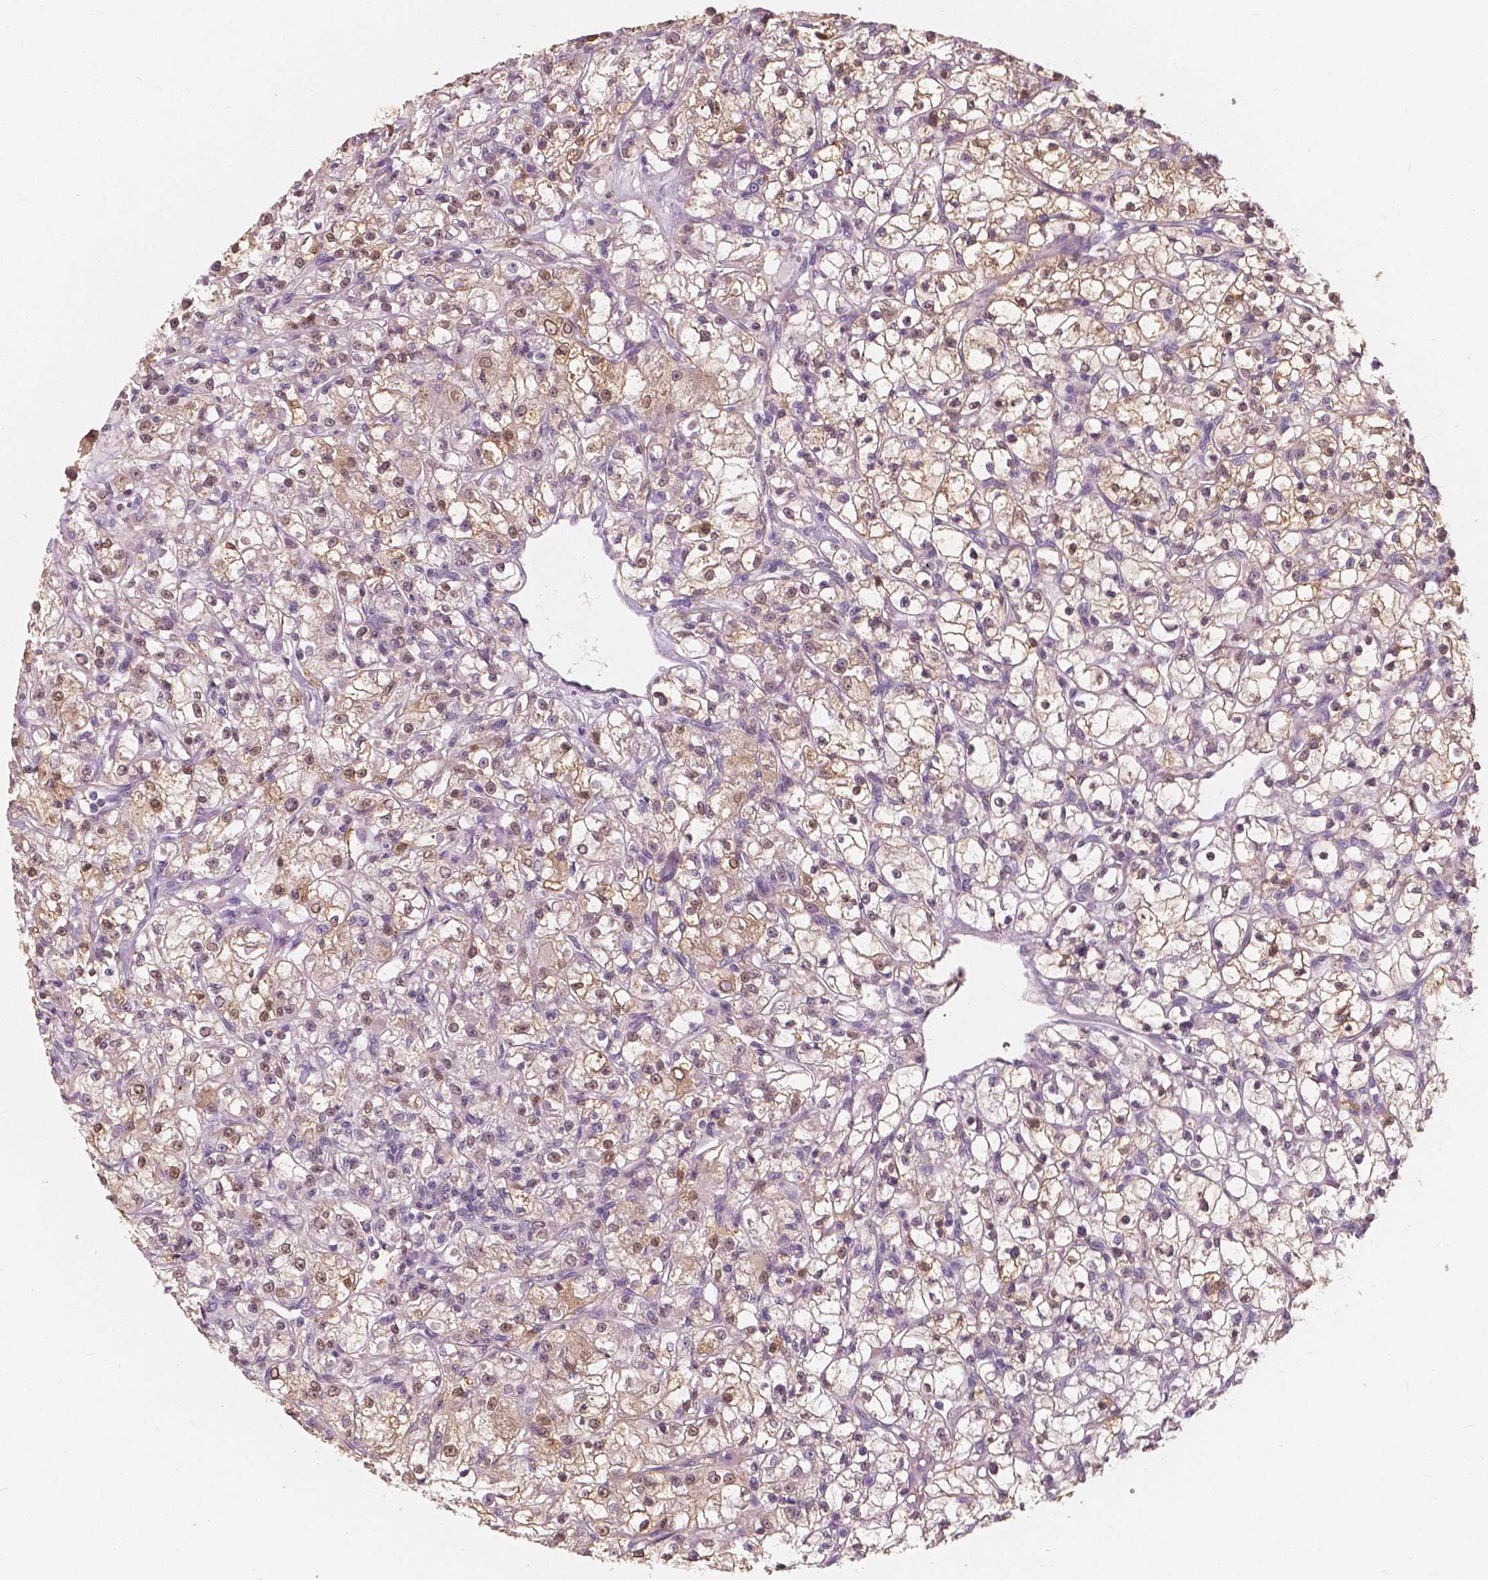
{"staining": {"intensity": "moderate", "quantity": "<25%", "location": "nuclear"}, "tissue": "renal cancer", "cell_type": "Tumor cells", "image_type": "cancer", "snomed": [{"axis": "morphology", "description": "Adenocarcinoma, NOS"}, {"axis": "topography", "description": "Kidney"}], "caption": "The image reveals a brown stain indicating the presence of a protein in the nuclear of tumor cells in renal adenocarcinoma. The protein of interest is shown in brown color, while the nuclei are stained blue.", "gene": "SAT2", "patient": {"sex": "female", "age": 59}}